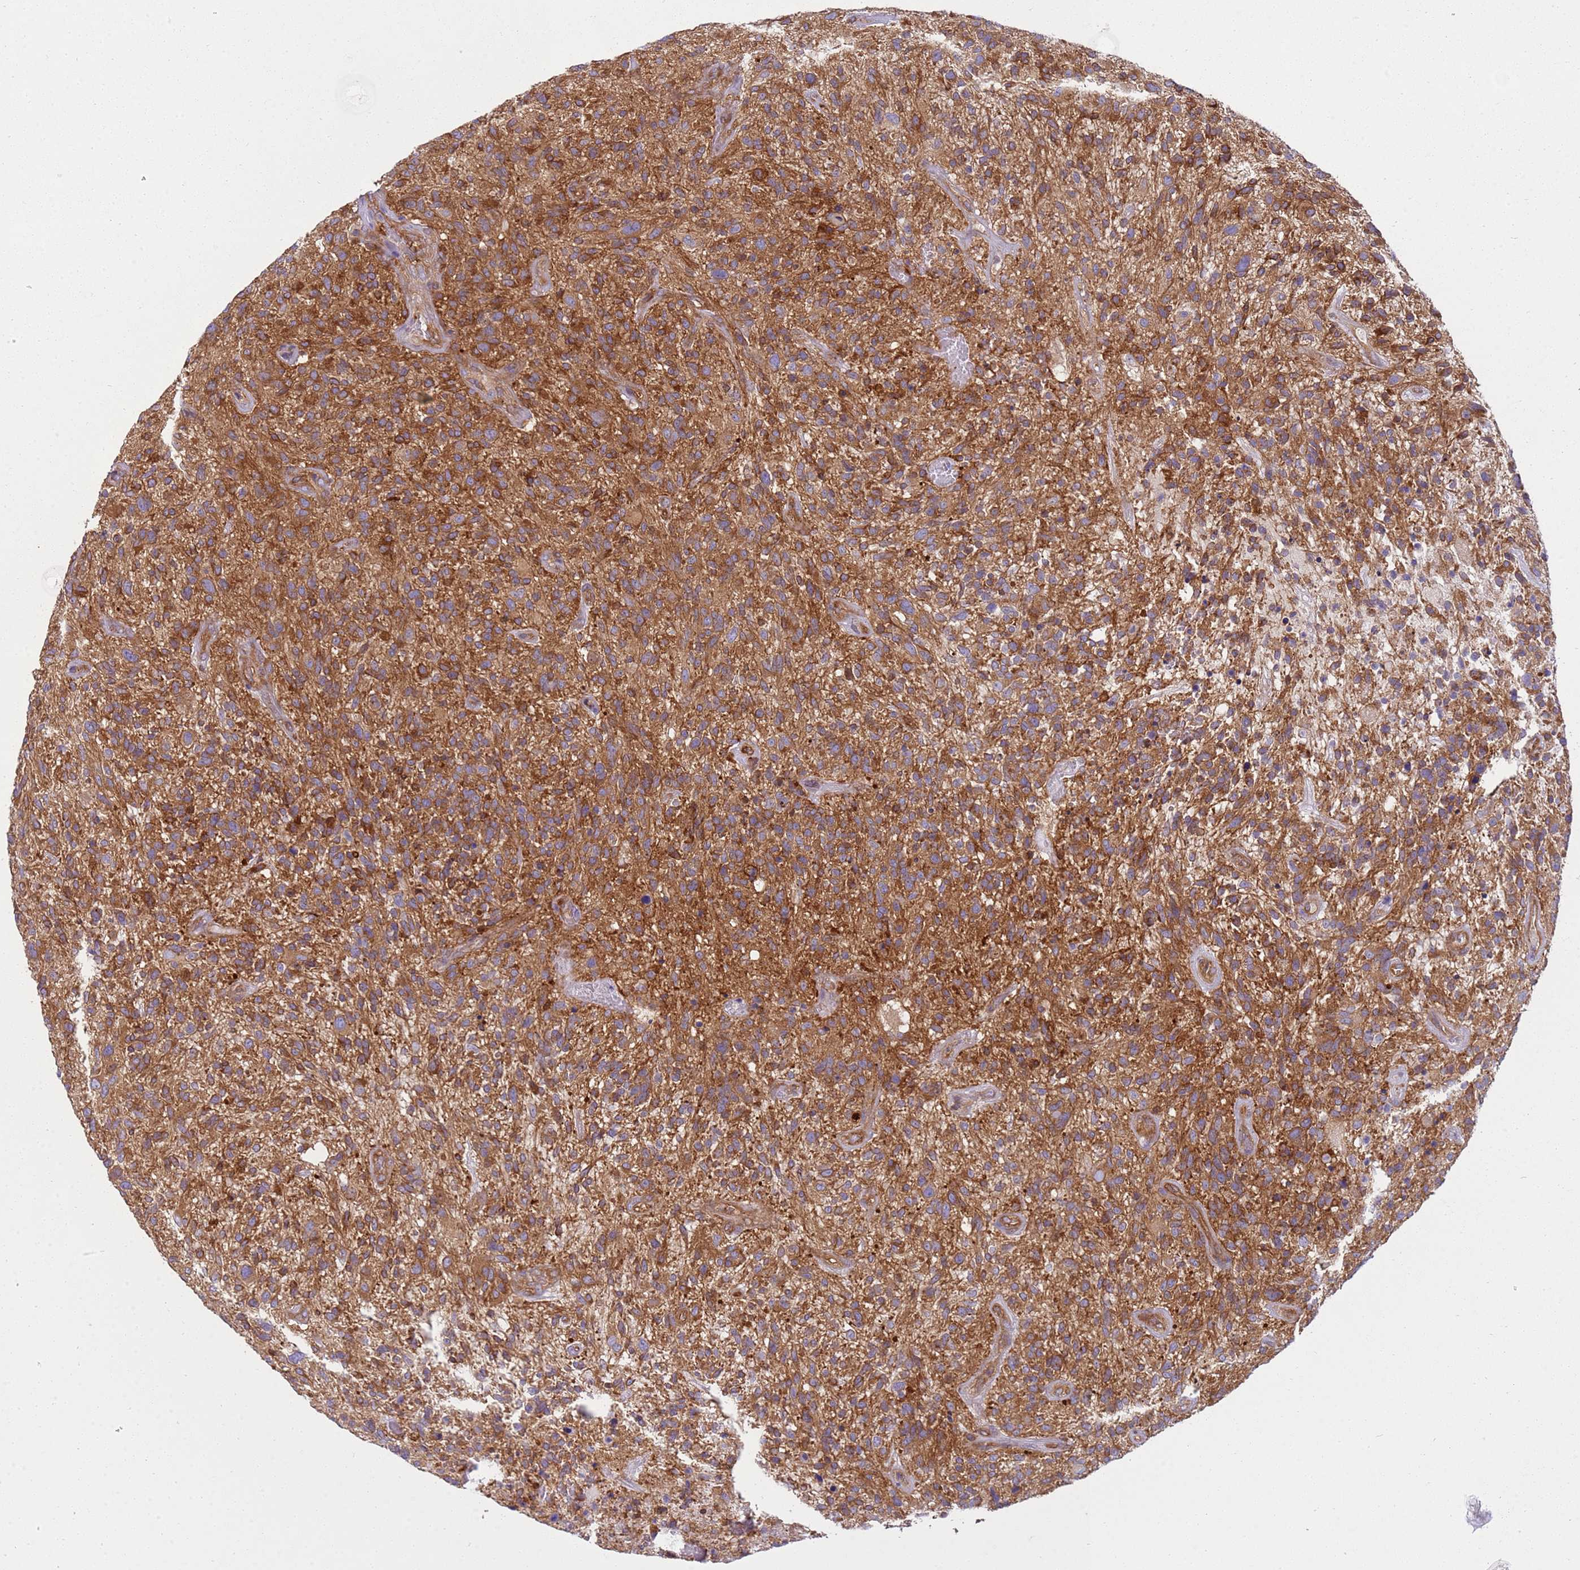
{"staining": {"intensity": "strong", "quantity": ">75%", "location": "cytoplasmic/membranous"}, "tissue": "glioma", "cell_type": "Tumor cells", "image_type": "cancer", "snomed": [{"axis": "morphology", "description": "Glioma, malignant, High grade"}, {"axis": "topography", "description": "Brain"}], "caption": "Immunohistochemical staining of human malignant glioma (high-grade) exhibits high levels of strong cytoplasmic/membranous protein positivity in about >75% of tumor cells.", "gene": "SNX21", "patient": {"sex": "male", "age": 47}}